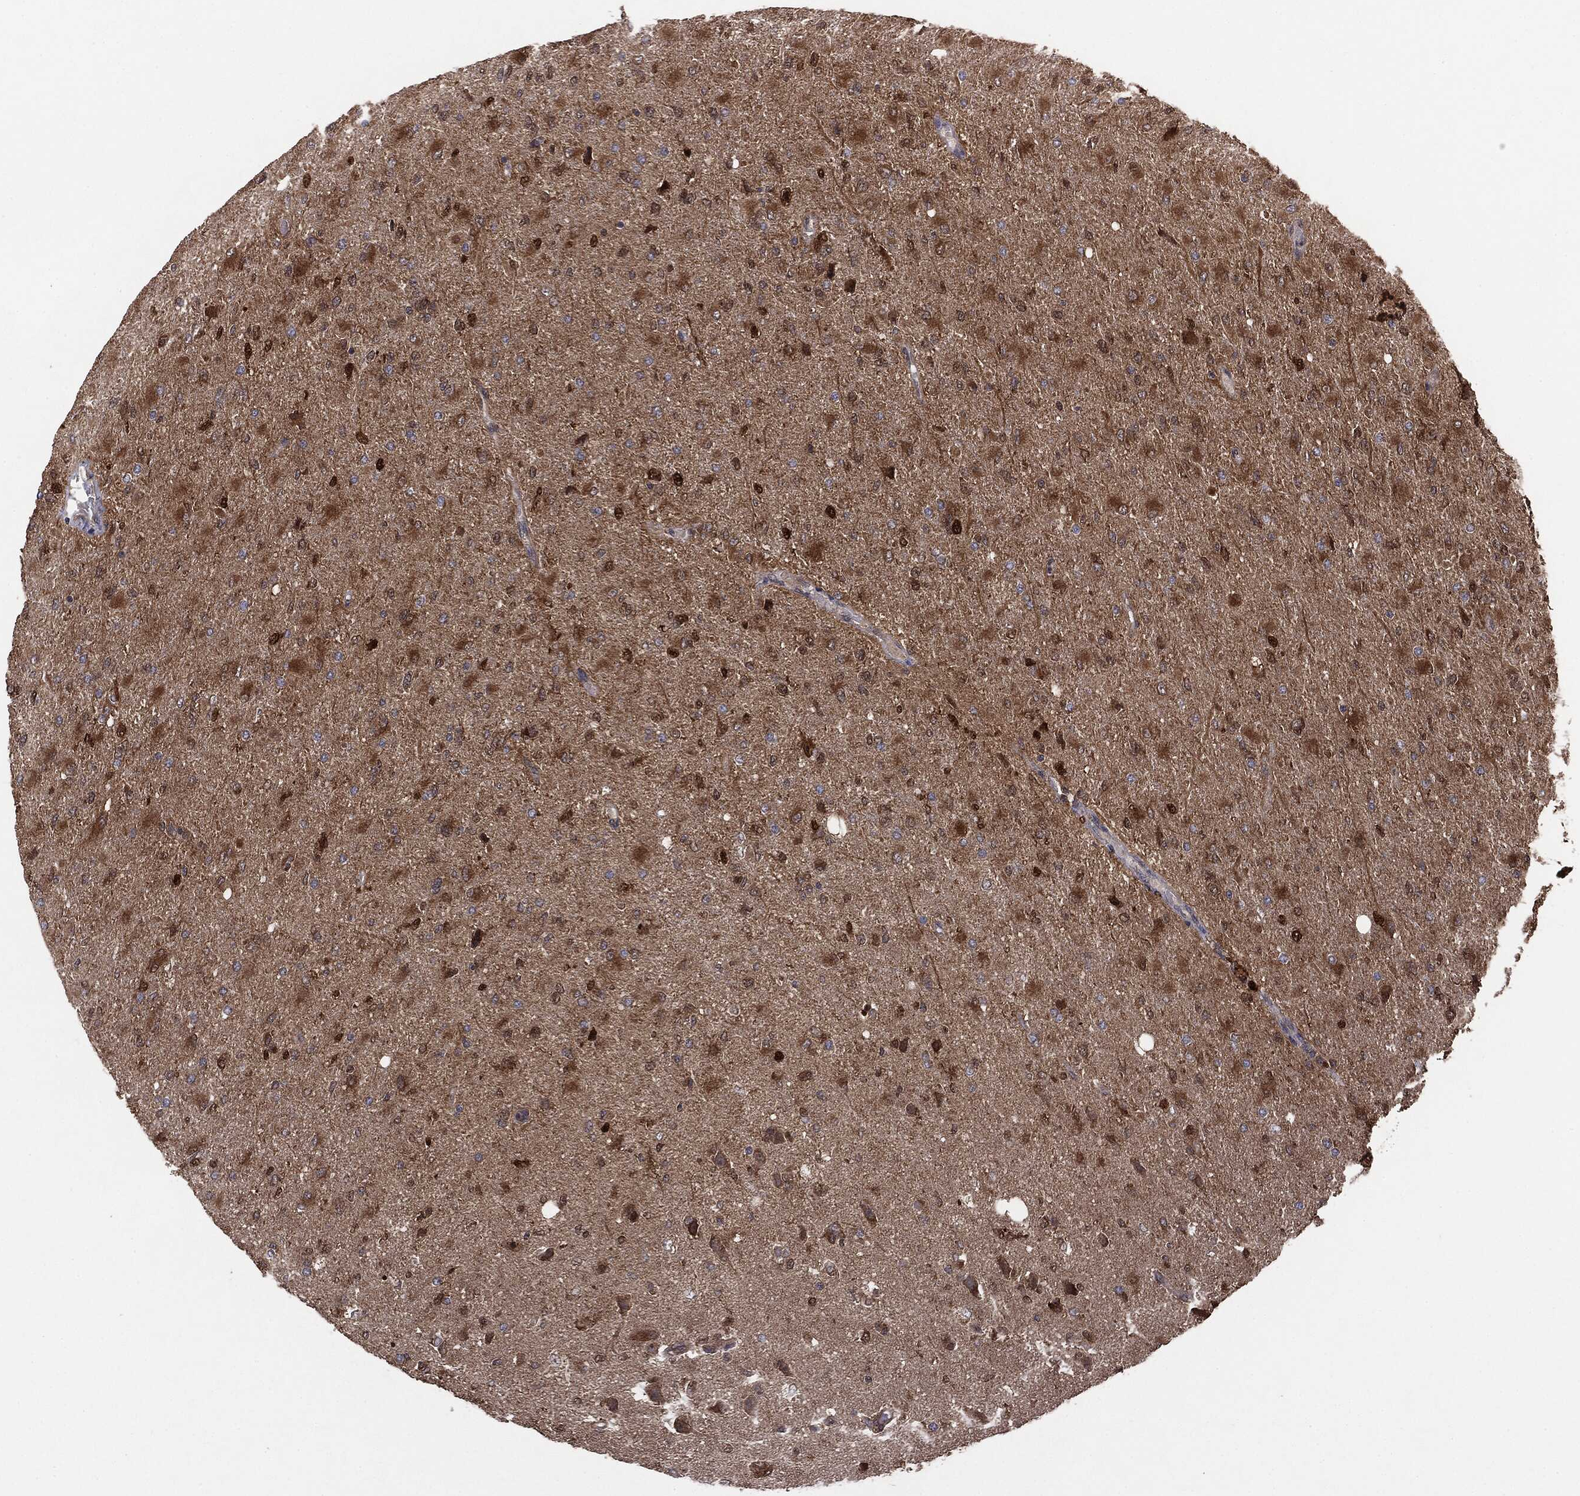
{"staining": {"intensity": "strong", "quantity": ">75%", "location": "cytoplasmic/membranous"}, "tissue": "glioma", "cell_type": "Tumor cells", "image_type": "cancer", "snomed": [{"axis": "morphology", "description": "Glioma, malignant, High grade"}, {"axis": "topography", "description": "Cerebral cortex"}], "caption": "This histopathology image shows glioma stained with IHC to label a protein in brown. The cytoplasmic/membranous of tumor cells show strong positivity for the protein. Nuclei are counter-stained blue.", "gene": "NME1", "patient": {"sex": "female", "age": 36}}